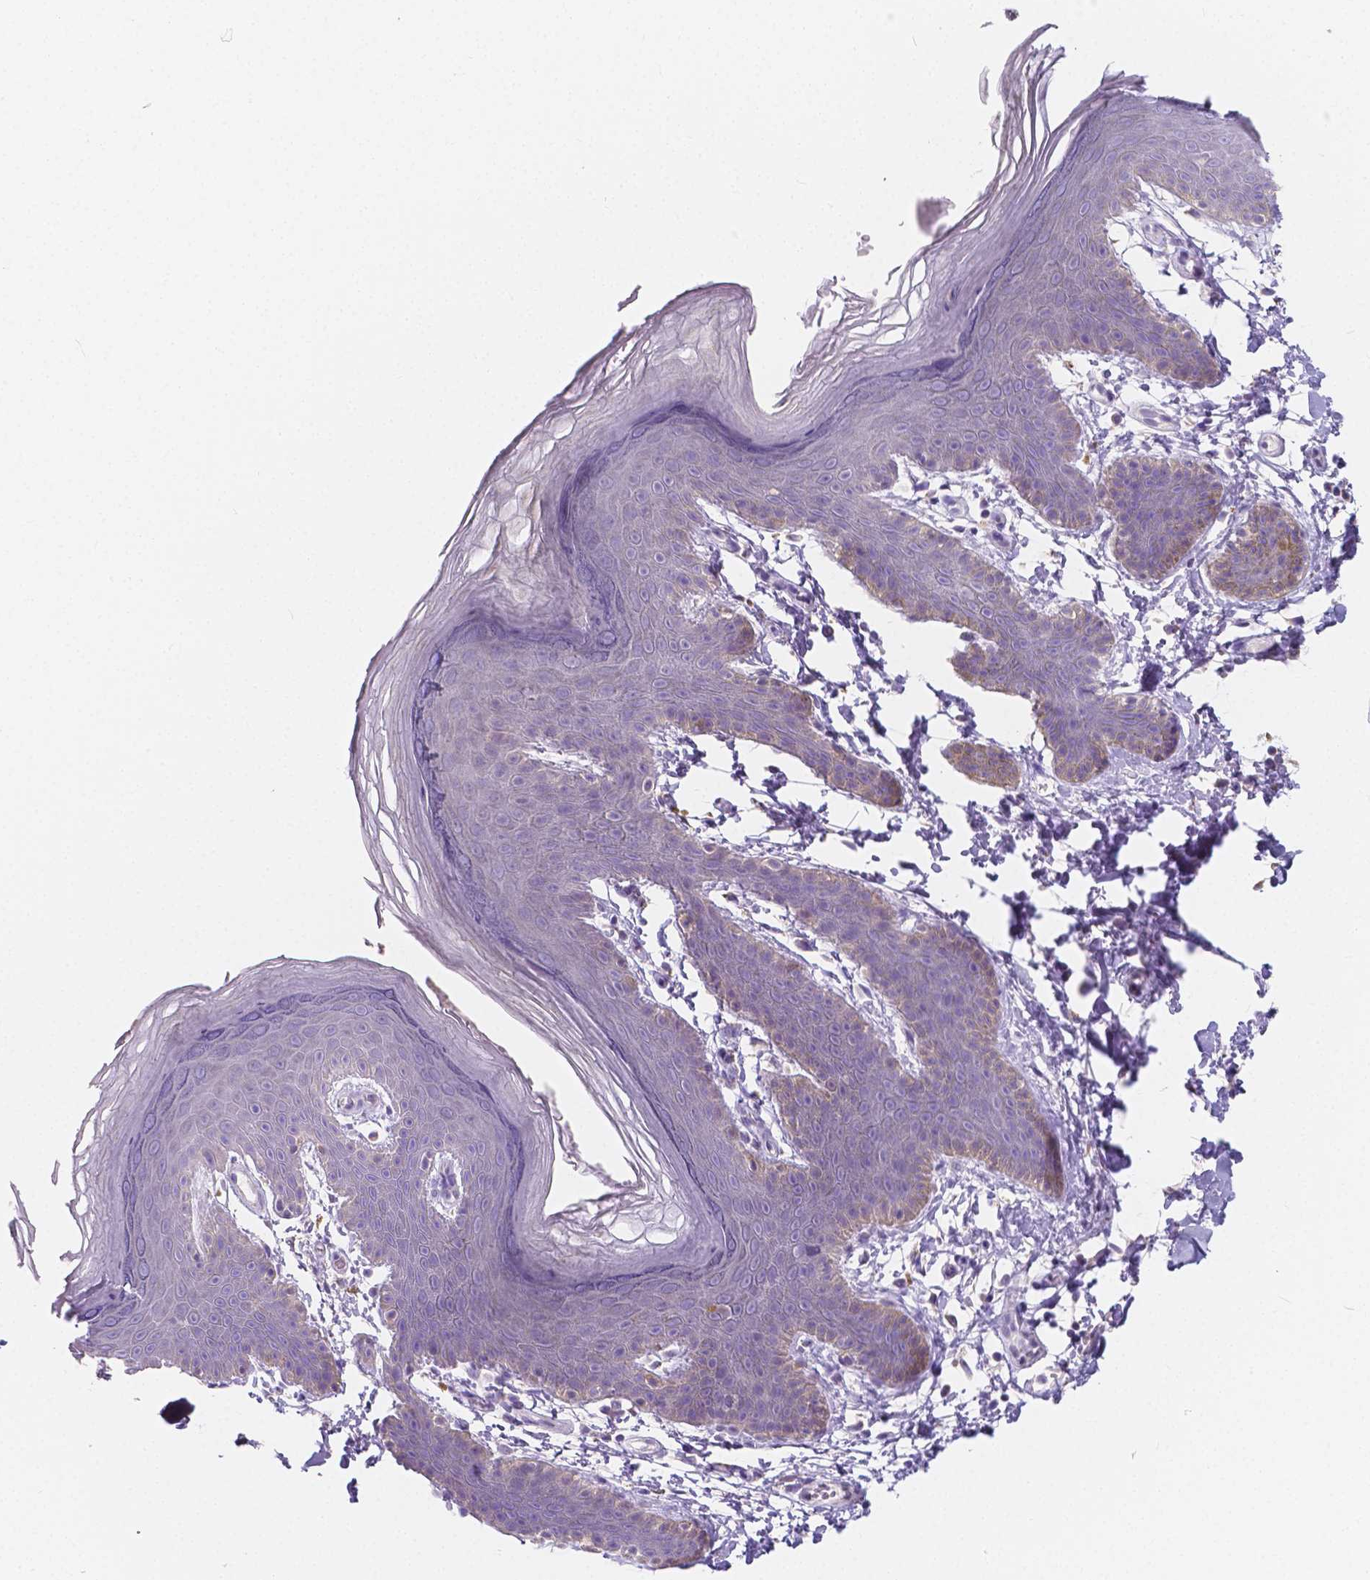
{"staining": {"intensity": "negative", "quantity": "none", "location": "none"}, "tissue": "skin", "cell_type": "Epidermal cells", "image_type": "normal", "snomed": [{"axis": "morphology", "description": "Normal tissue, NOS"}, {"axis": "topography", "description": "Anal"}], "caption": "This is a histopathology image of immunohistochemistry staining of normal skin, which shows no staining in epidermal cells. (DAB (3,3'-diaminobenzidine) IHC with hematoxylin counter stain).", "gene": "RNF186", "patient": {"sex": "male", "age": 53}}